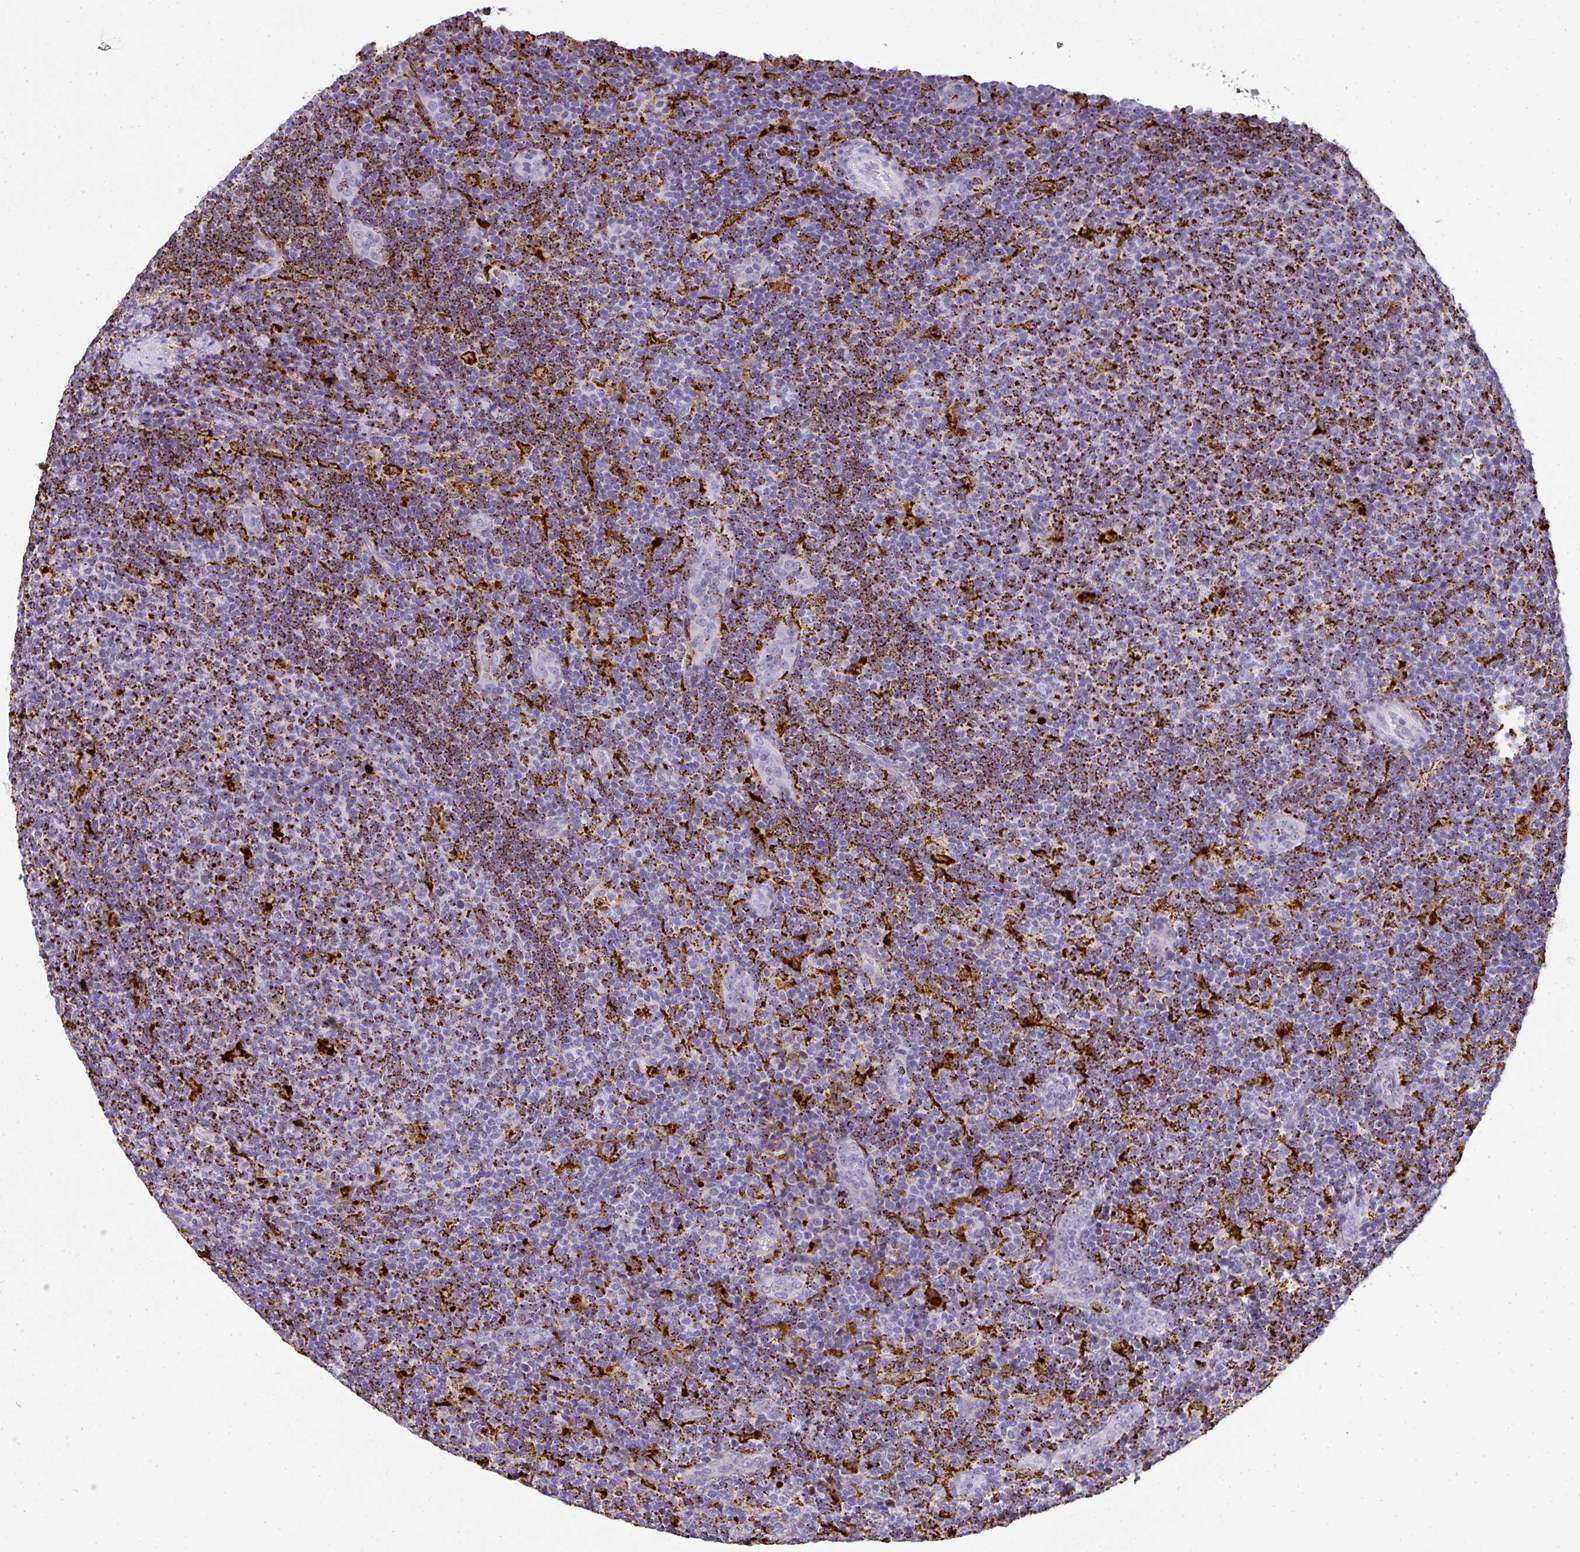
{"staining": {"intensity": "moderate", "quantity": ">75%", "location": "cytoplasmic/membranous"}, "tissue": "lymphoma", "cell_type": "Tumor cells", "image_type": "cancer", "snomed": [{"axis": "morphology", "description": "Malignant lymphoma, non-Hodgkin's type, Low grade"}, {"axis": "topography", "description": "Lymph node"}], "caption": "Malignant lymphoma, non-Hodgkin's type (low-grade) stained with DAB (3,3'-diaminobenzidine) immunohistochemistry shows medium levels of moderate cytoplasmic/membranous expression in approximately >75% of tumor cells.", "gene": "MMACHC", "patient": {"sex": "male", "age": 66}}